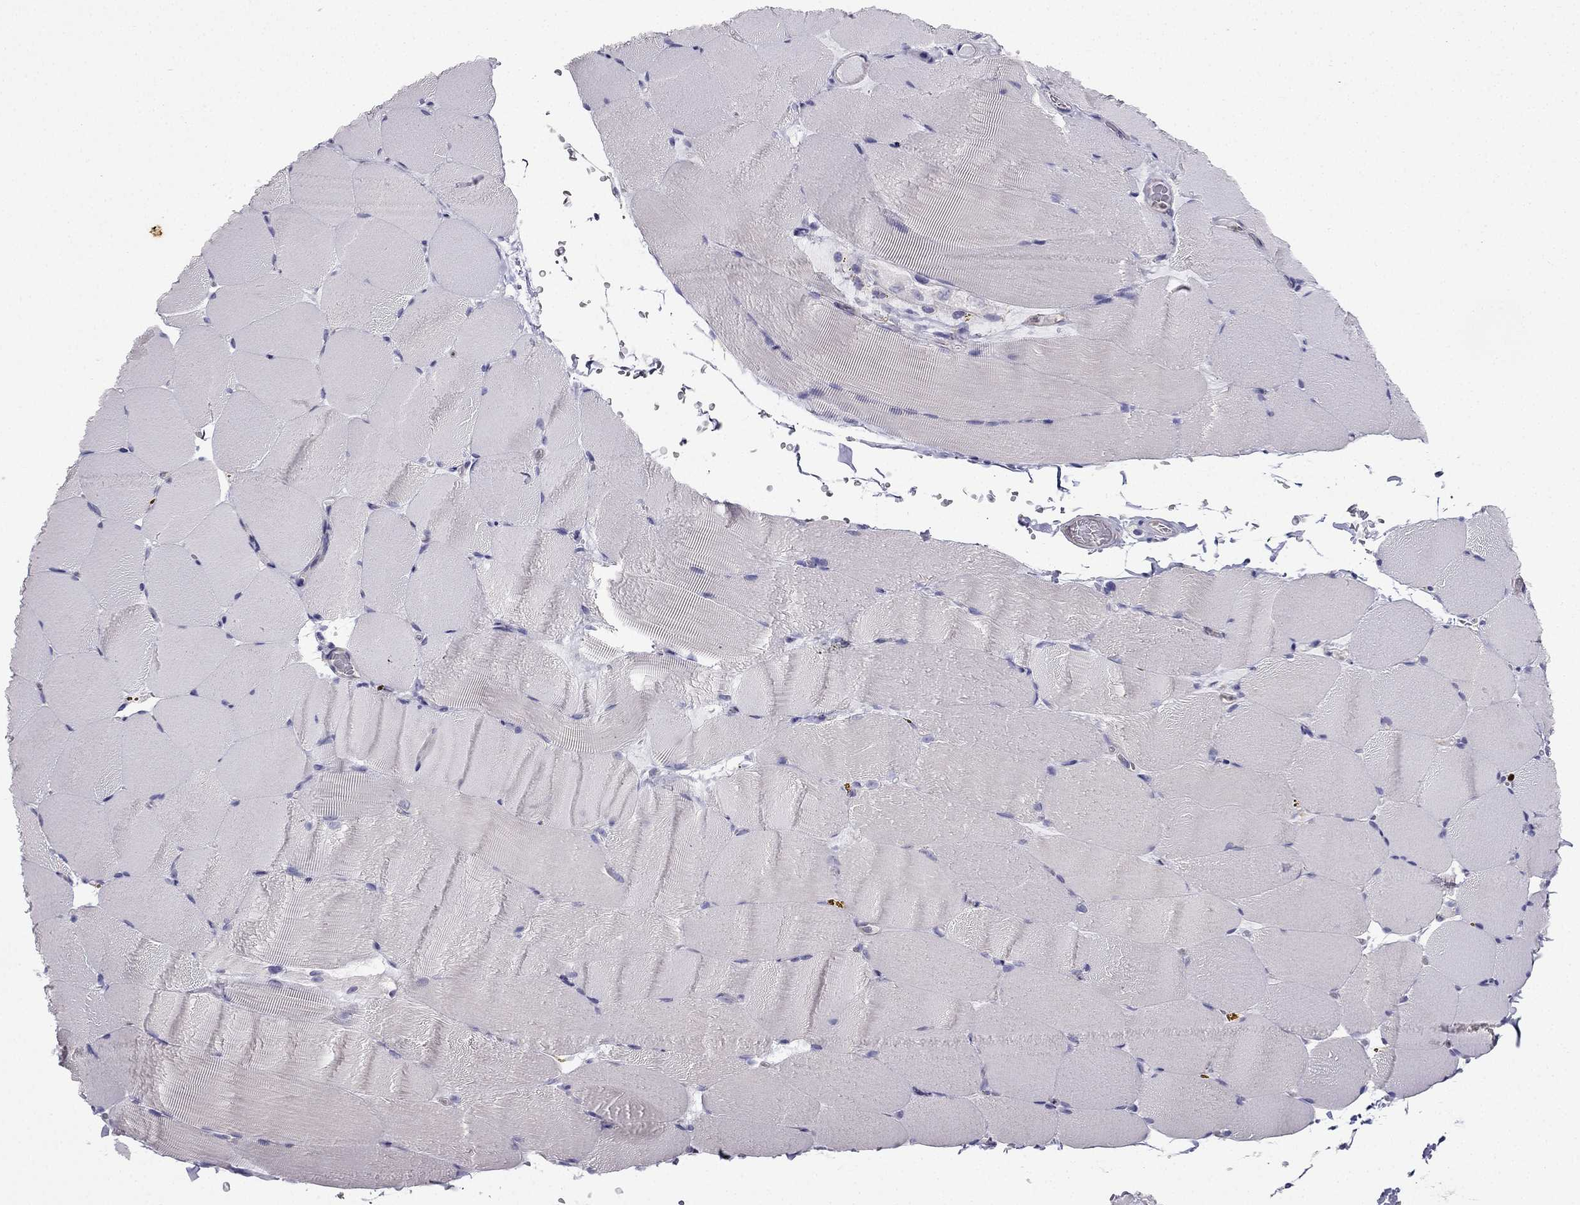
{"staining": {"intensity": "negative", "quantity": "none", "location": "none"}, "tissue": "skeletal muscle", "cell_type": "Myocytes", "image_type": "normal", "snomed": [{"axis": "morphology", "description": "Normal tissue, NOS"}, {"axis": "topography", "description": "Skeletal muscle"}], "caption": "Immunohistochemical staining of unremarkable skeletal muscle displays no significant staining in myocytes.", "gene": "GJA8", "patient": {"sex": "female", "age": 37}}